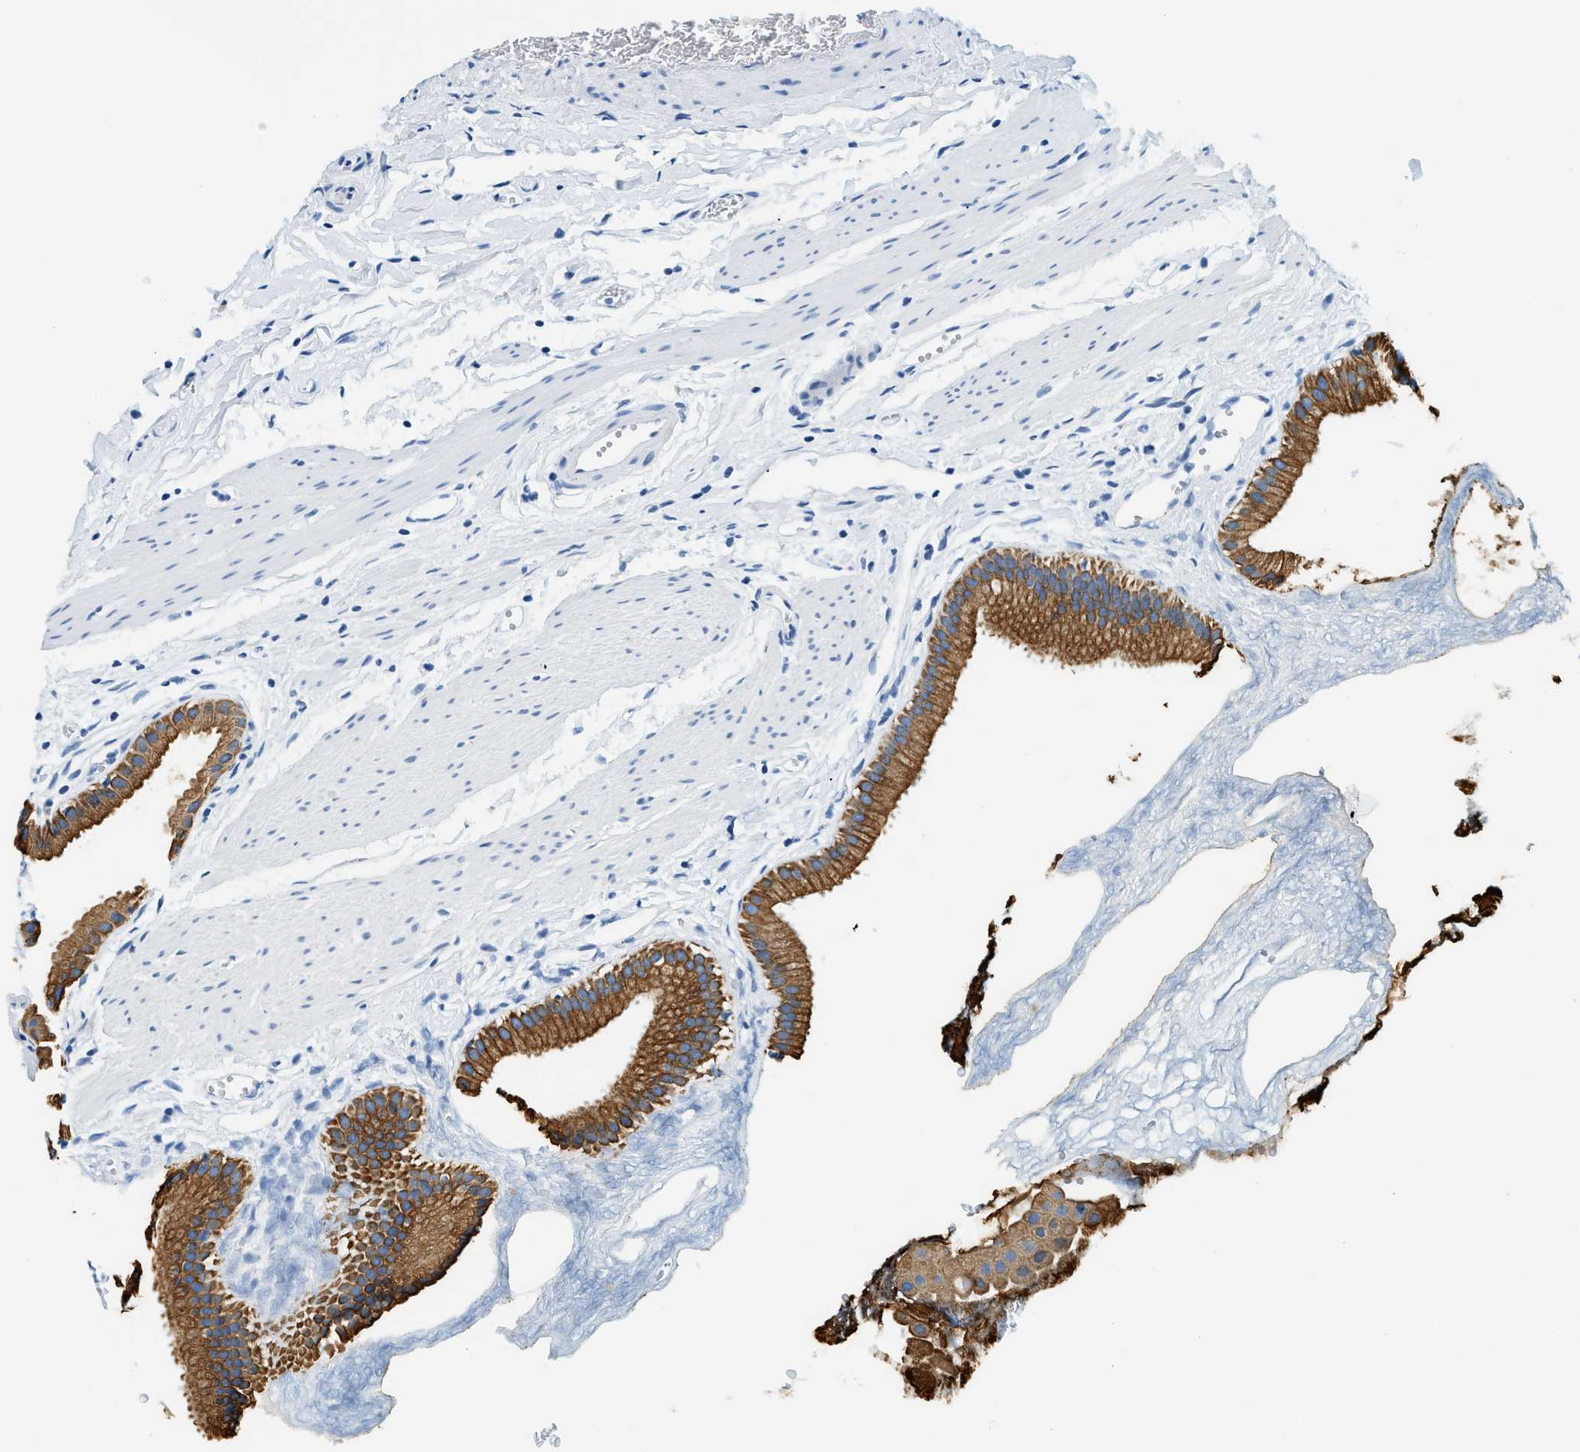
{"staining": {"intensity": "strong", "quantity": ">75%", "location": "cytoplasmic/membranous"}, "tissue": "gallbladder", "cell_type": "Glandular cells", "image_type": "normal", "snomed": [{"axis": "morphology", "description": "Normal tissue, NOS"}, {"axis": "topography", "description": "Gallbladder"}], "caption": "This image displays benign gallbladder stained with immunohistochemistry (IHC) to label a protein in brown. The cytoplasmic/membranous of glandular cells show strong positivity for the protein. Nuclei are counter-stained blue.", "gene": "STXBP2", "patient": {"sex": "female", "age": 64}}